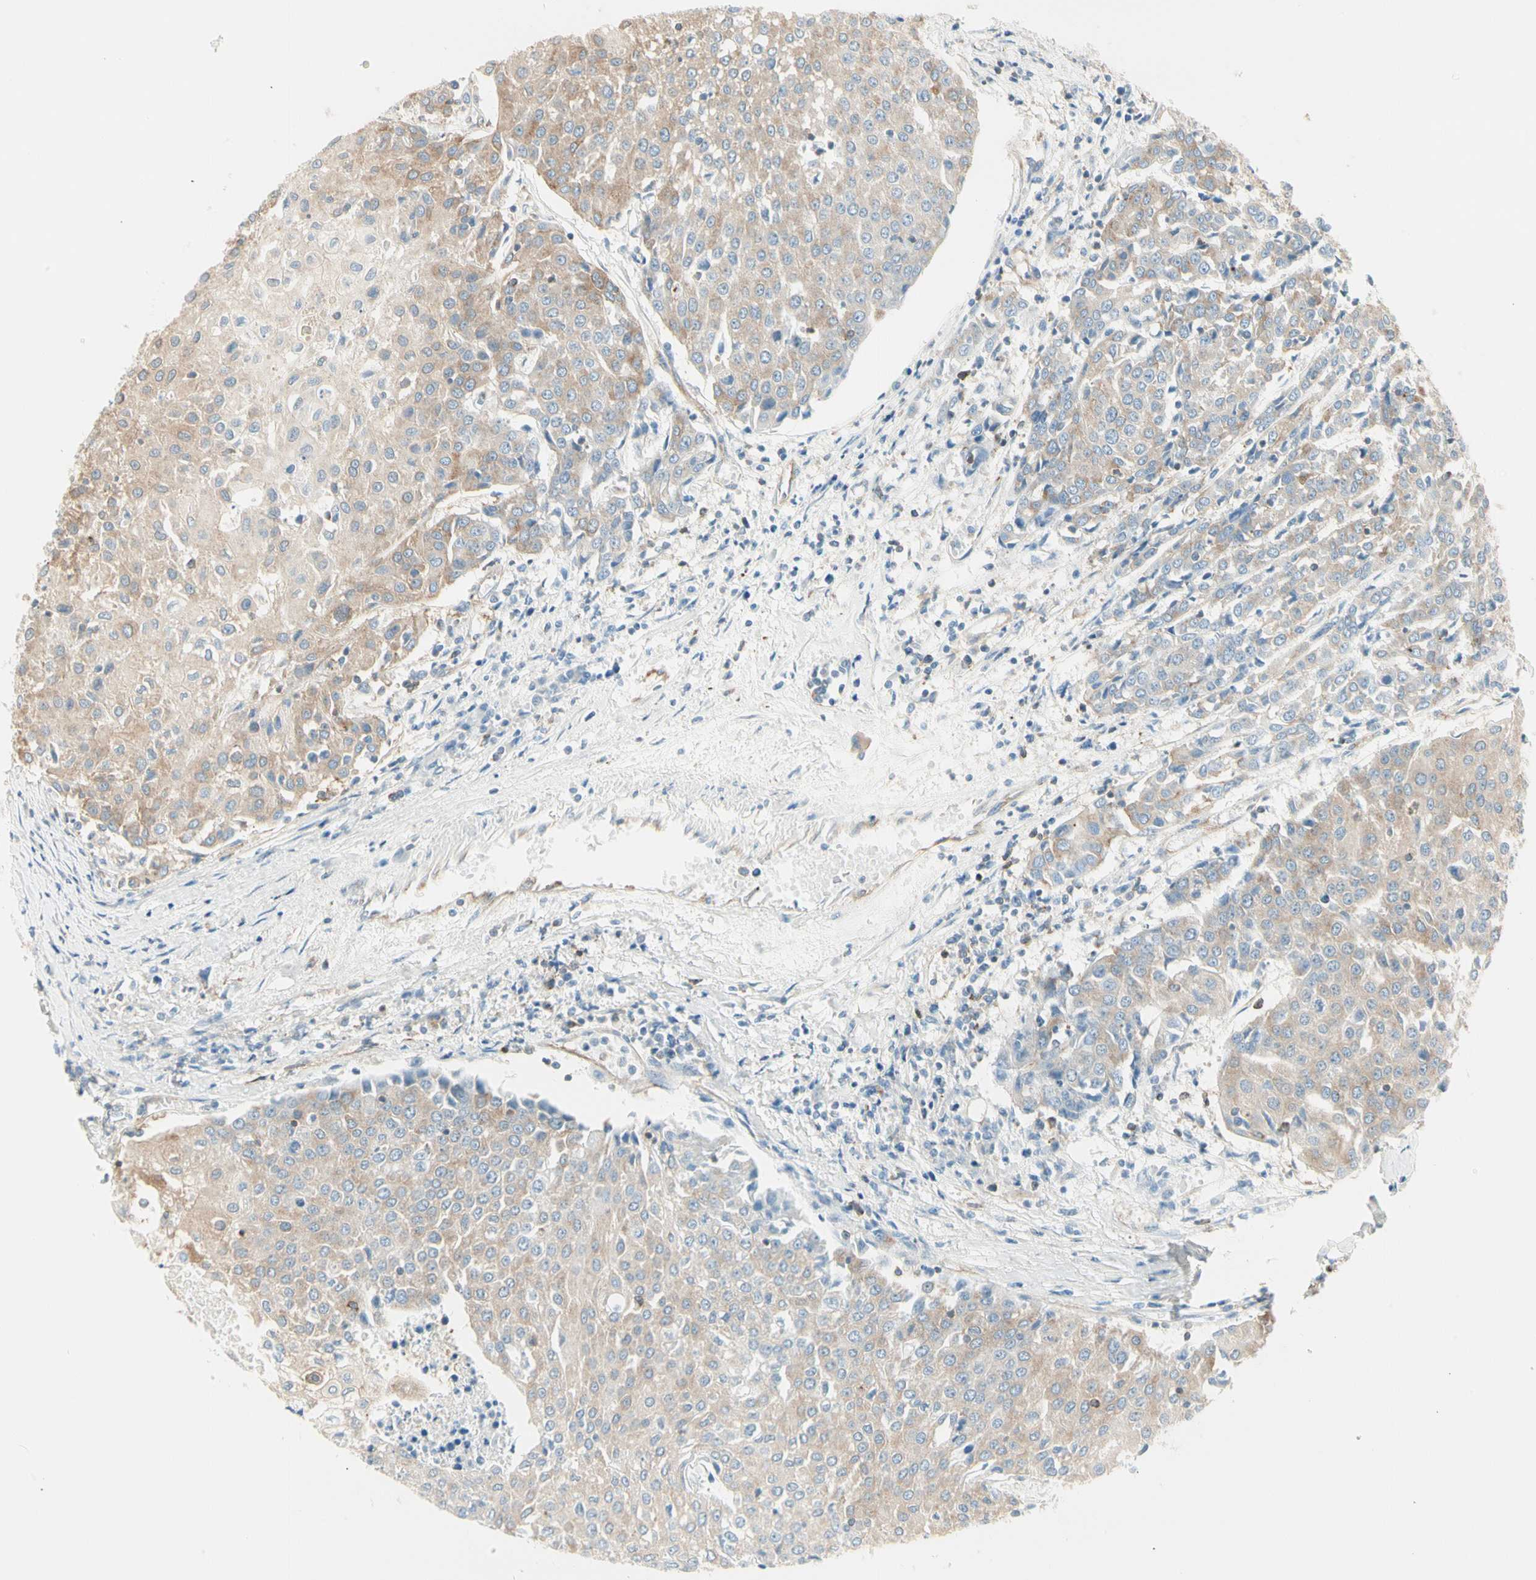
{"staining": {"intensity": "moderate", "quantity": ">75%", "location": "cytoplasmic/membranous"}, "tissue": "urothelial cancer", "cell_type": "Tumor cells", "image_type": "cancer", "snomed": [{"axis": "morphology", "description": "Urothelial carcinoma, High grade"}, {"axis": "topography", "description": "Urinary bladder"}], "caption": "Moderate cytoplasmic/membranous protein positivity is seen in approximately >75% of tumor cells in urothelial carcinoma (high-grade).", "gene": "AGFG1", "patient": {"sex": "female", "age": 85}}